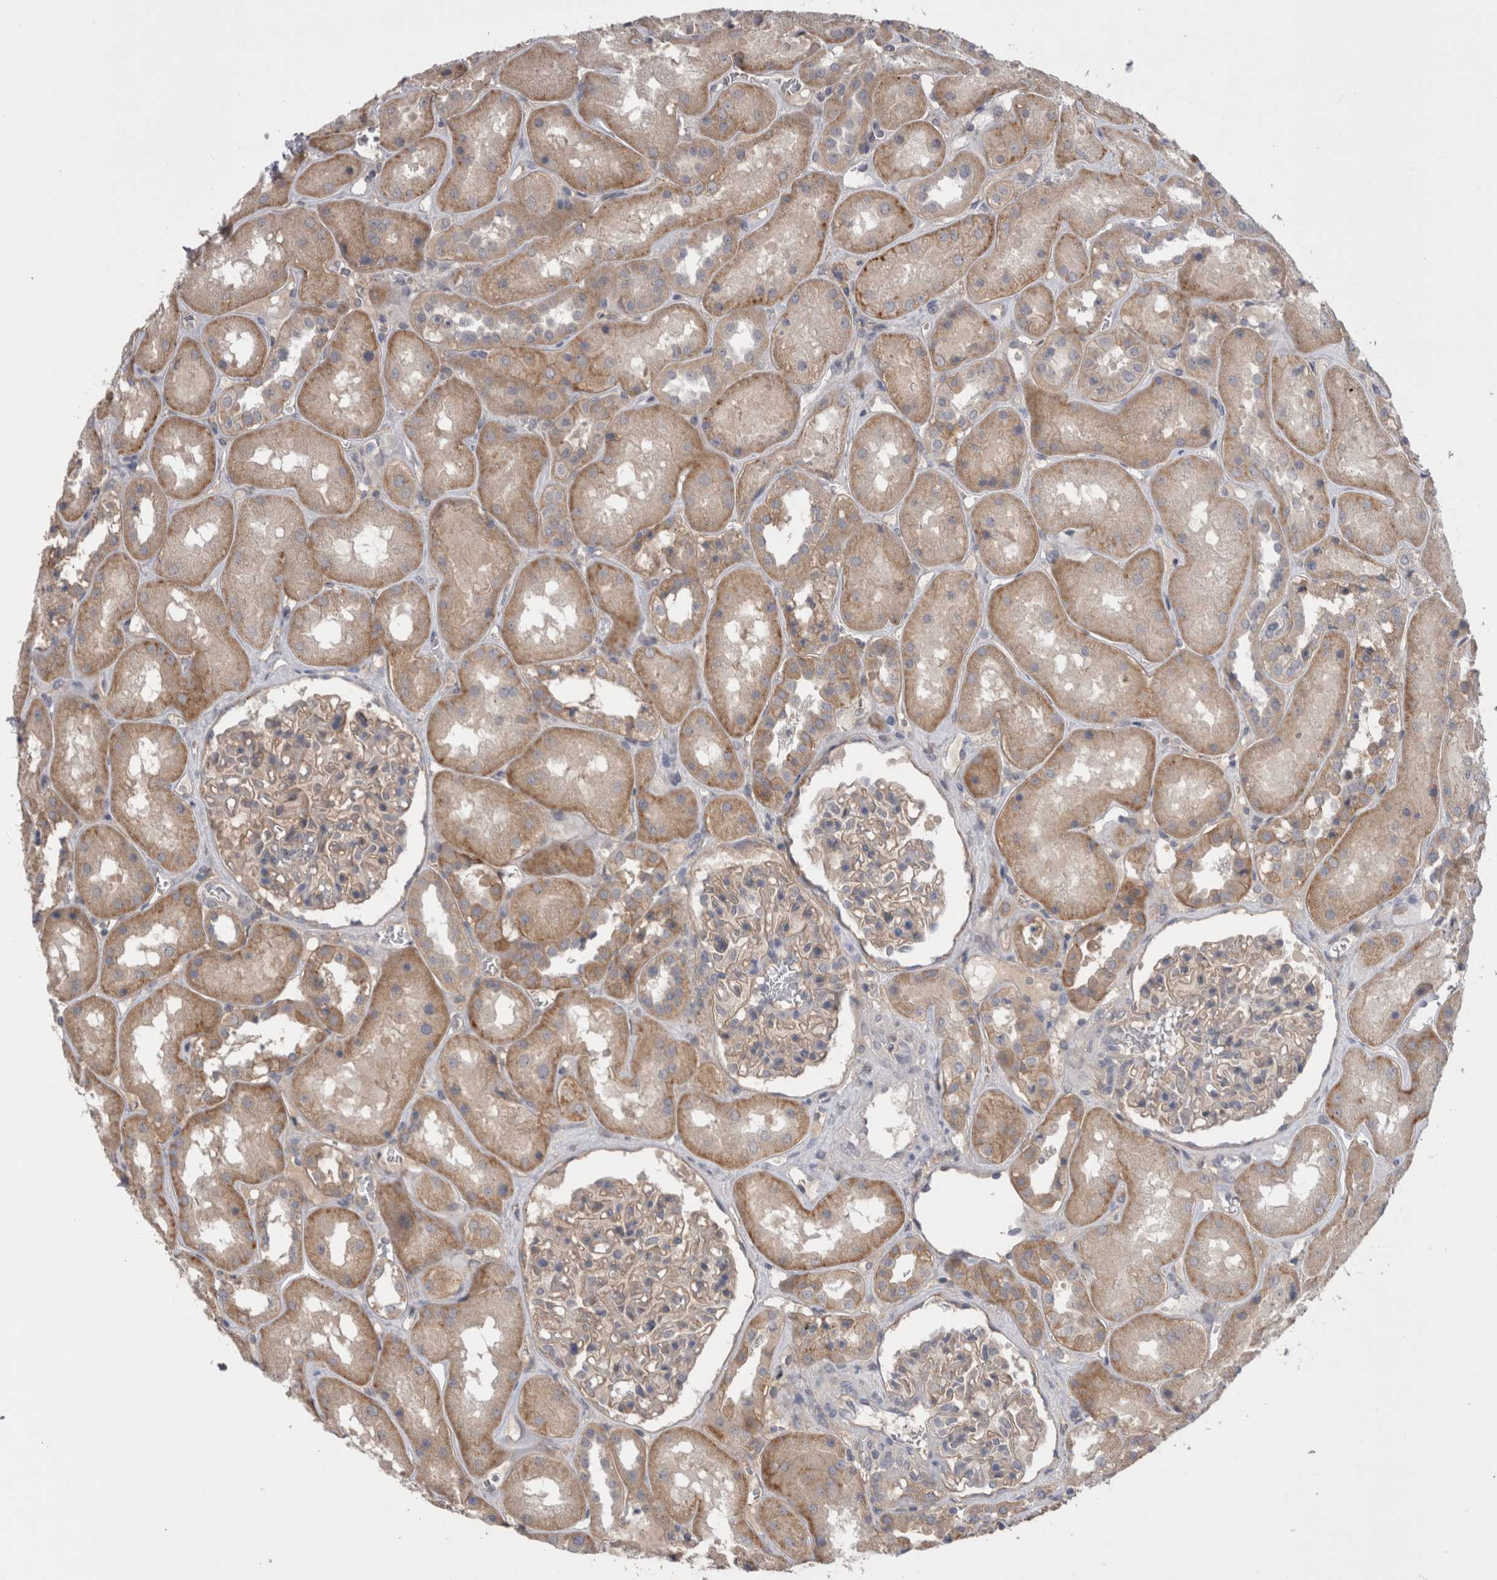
{"staining": {"intensity": "weak", "quantity": "25%-75%", "location": "cytoplasmic/membranous"}, "tissue": "kidney", "cell_type": "Cells in glomeruli", "image_type": "normal", "snomed": [{"axis": "morphology", "description": "Normal tissue, NOS"}, {"axis": "topography", "description": "Kidney"}], "caption": "Protein staining of unremarkable kidney displays weak cytoplasmic/membranous positivity in about 25%-75% of cells in glomeruli. The protein of interest is shown in brown color, while the nuclei are stained blue.", "gene": "NECTIN2", "patient": {"sex": "male", "age": 70}}